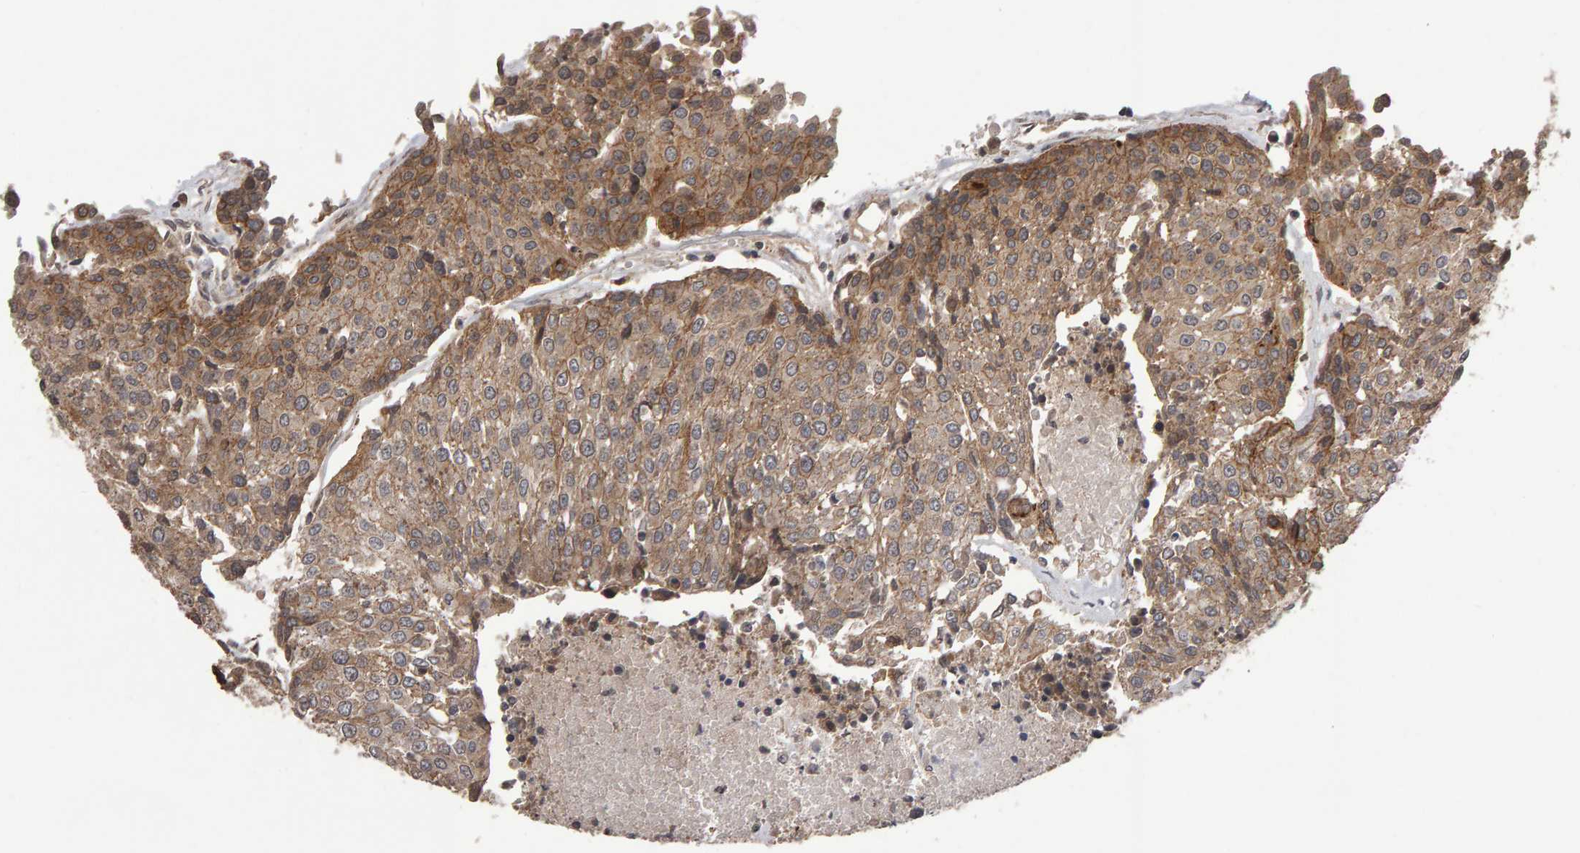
{"staining": {"intensity": "moderate", "quantity": ">75%", "location": "cytoplasmic/membranous"}, "tissue": "urothelial cancer", "cell_type": "Tumor cells", "image_type": "cancer", "snomed": [{"axis": "morphology", "description": "Urothelial carcinoma, High grade"}, {"axis": "topography", "description": "Urinary bladder"}], "caption": "Immunohistochemistry (IHC) micrograph of neoplastic tissue: high-grade urothelial carcinoma stained using immunohistochemistry (IHC) demonstrates medium levels of moderate protein expression localized specifically in the cytoplasmic/membranous of tumor cells, appearing as a cytoplasmic/membranous brown color.", "gene": "SCRIB", "patient": {"sex": "female", "age": 85}}